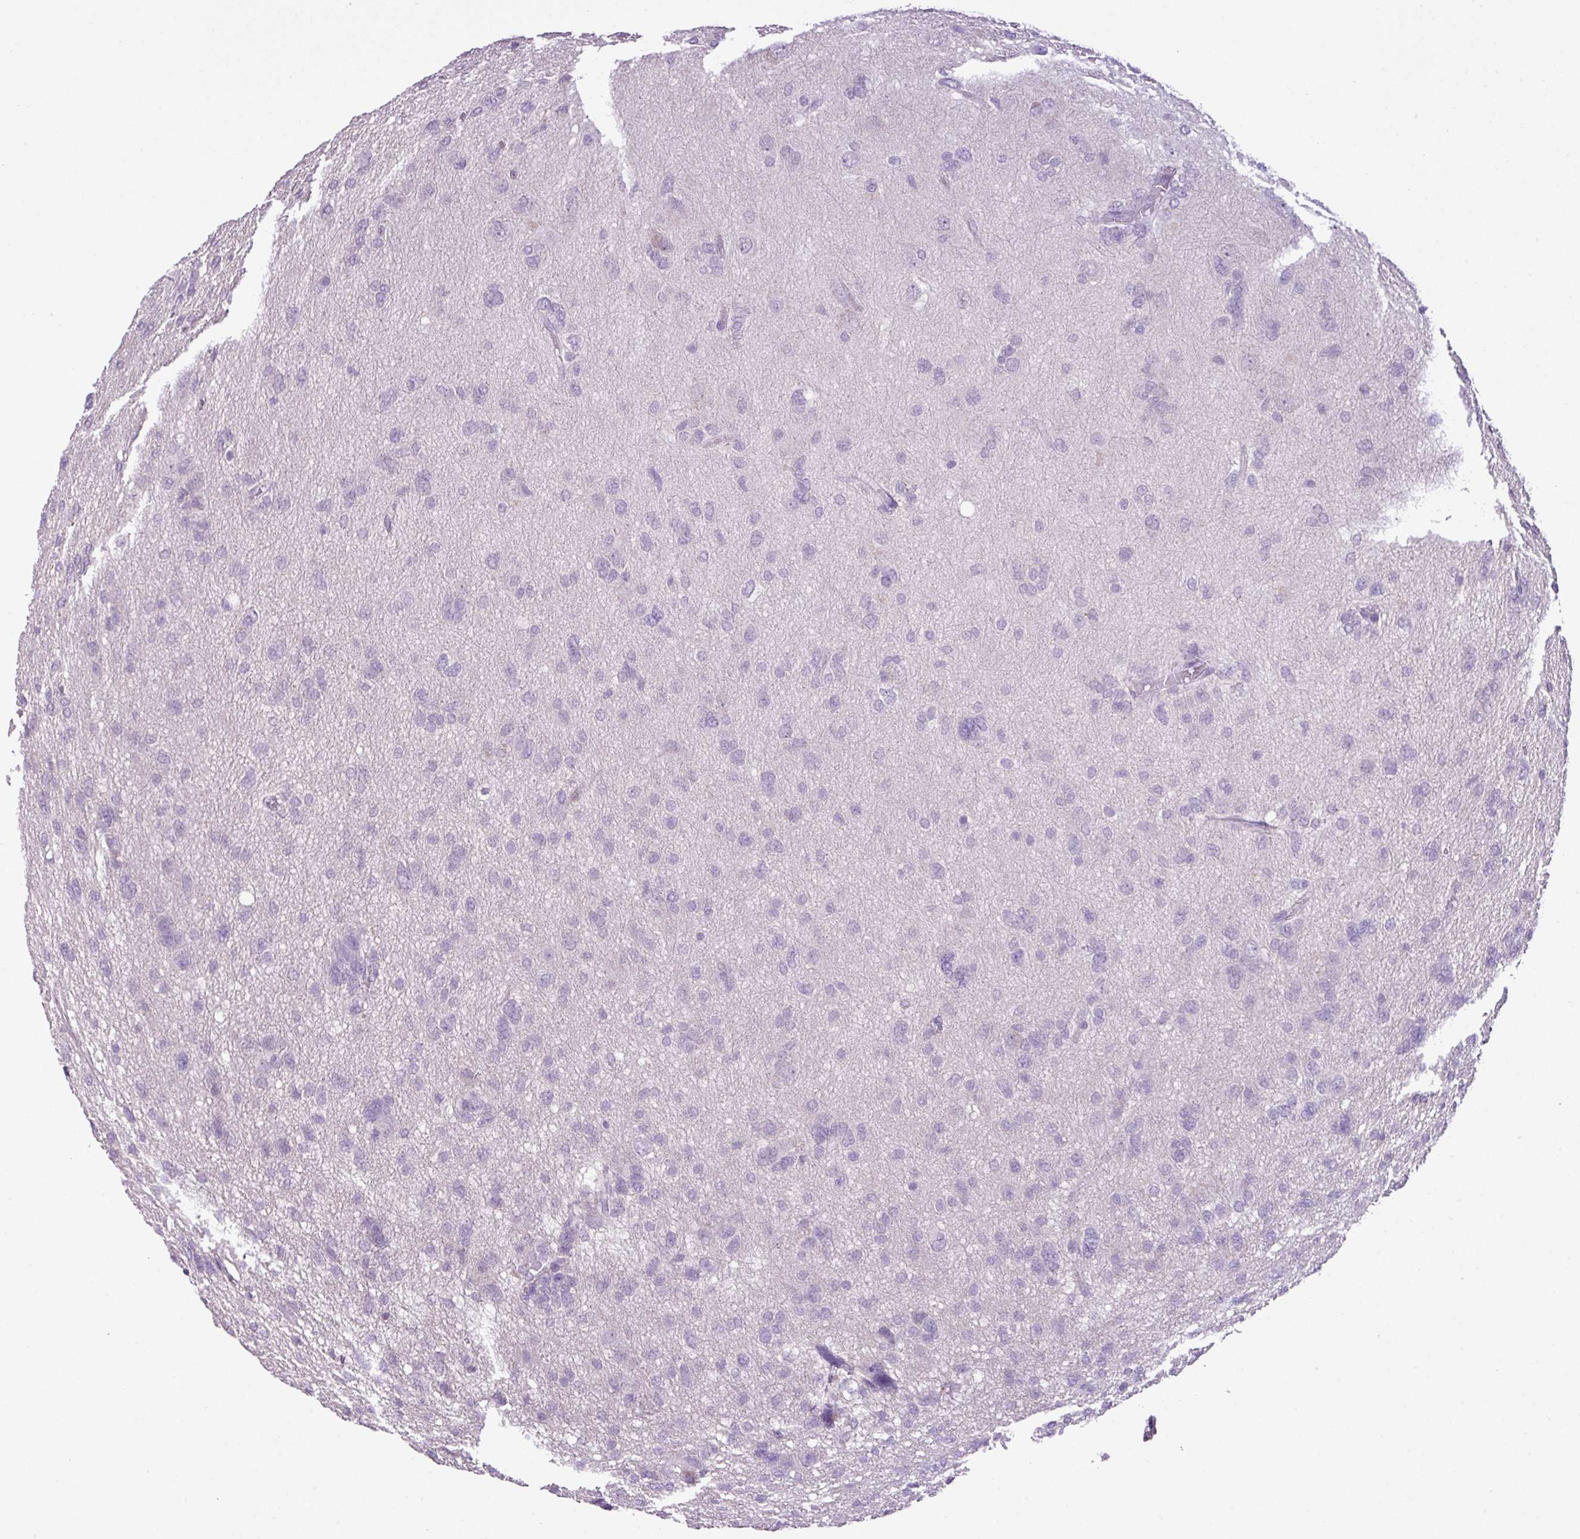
{"staining": {"intensity": "negative", "quantity": "none", "location": "none"}, "tissue": "glioma", "cell_type": "Tumor cells", "image_type": "cancer", "snomed": [{"axis": "morphology", "description": "Glioma, malignant, High grade"}, {"axis": "topography", "description": "Brain"}], "caption": "Immunohistochemistry (IHC) of malignant glioma (high-grade) shows no expression in tumor cells.", "gene": "HTR3E", "patient": {"sex": "female", "age": 59}}